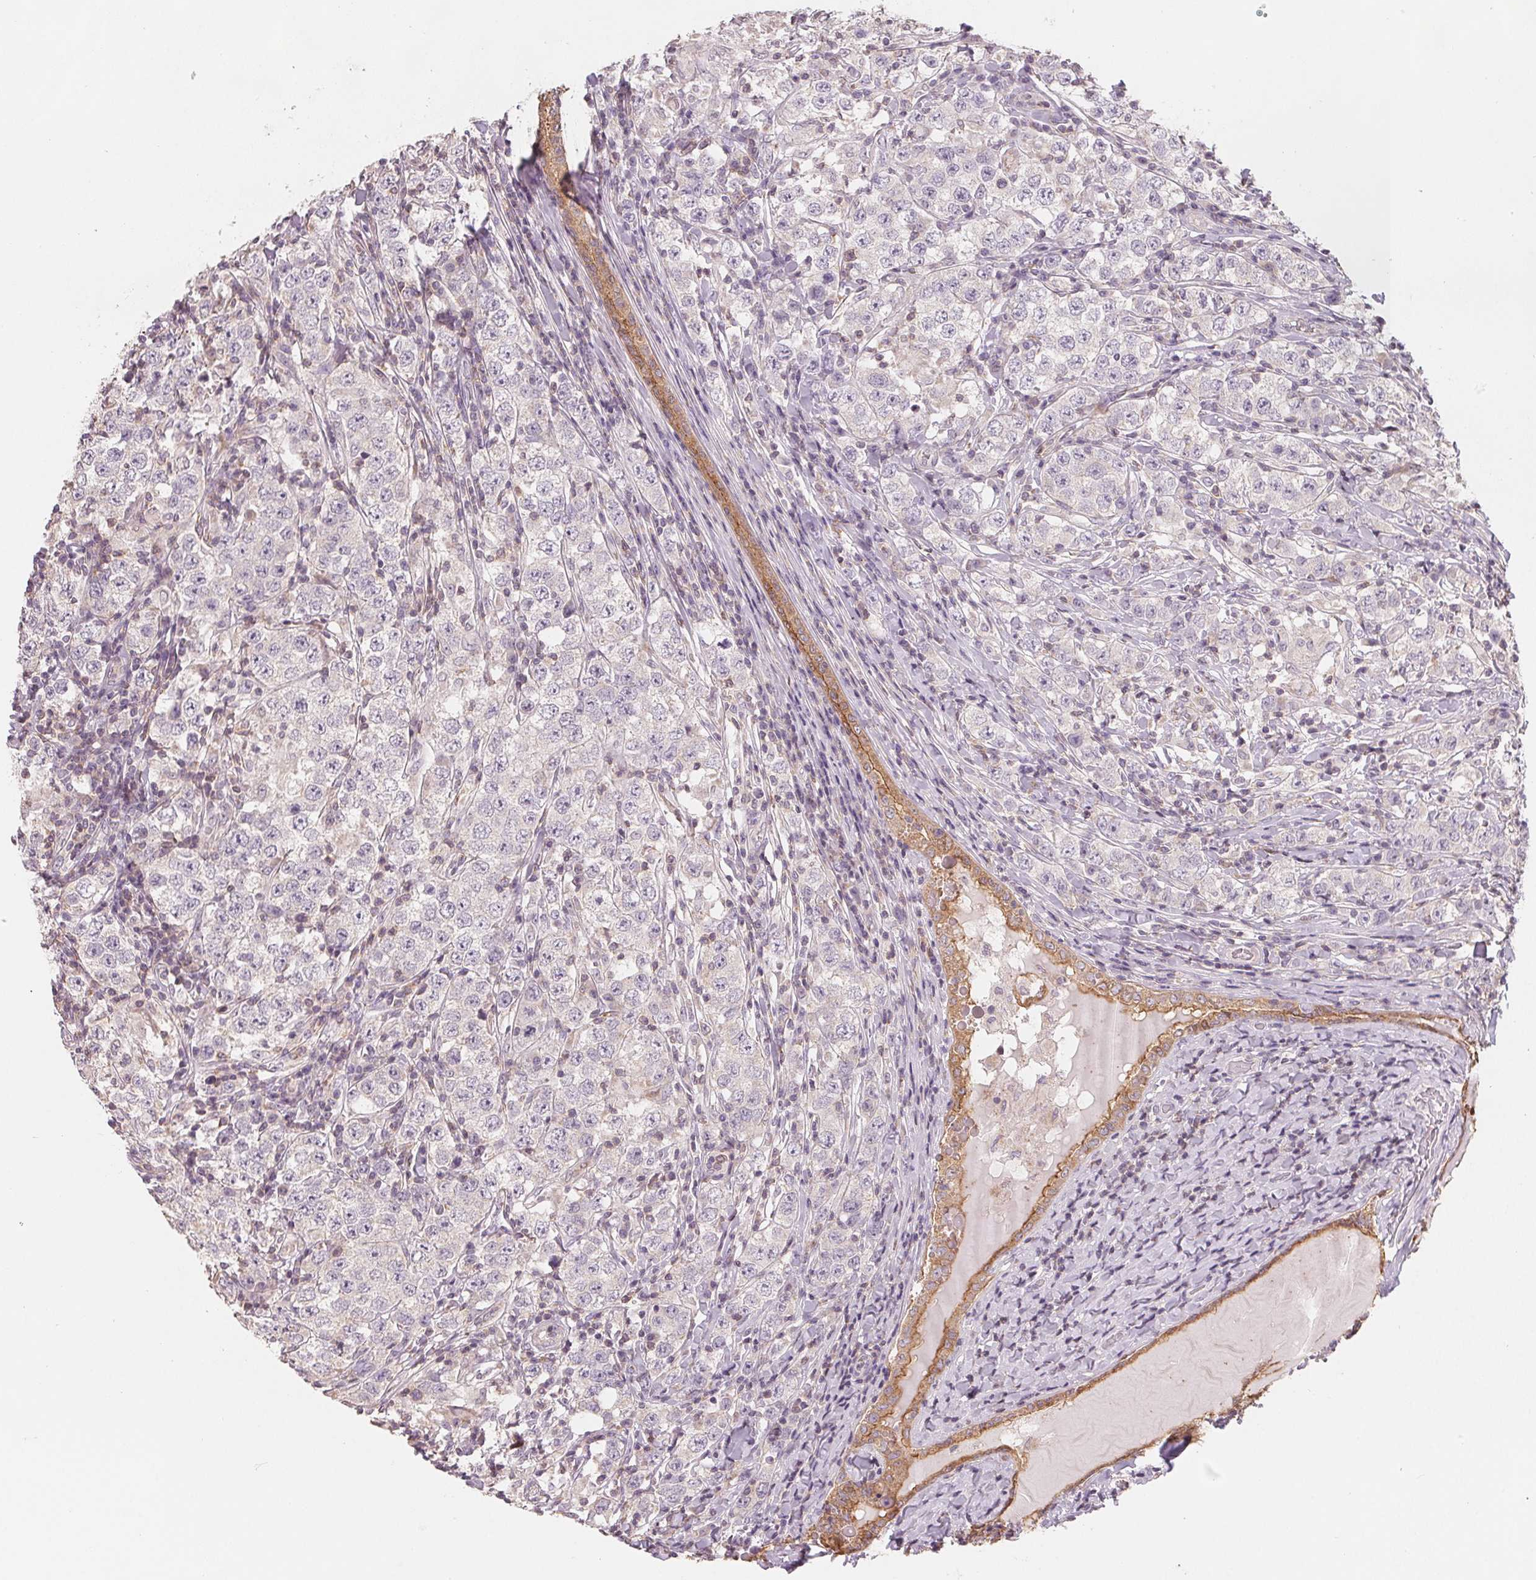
{"staining": {"intensity": "negative", "quantity": "none", "location": "none"}, "tissue": "testis cancer", "cell_type": "Tumor cells", "image_type": "cancer", "snomed": [{"axis": "morphology", "description": "Seminoma, NOS"}, {"axis": "morphology", "description": "Carcinoma, Embryonal, NOS"}, {"axis": "topography", "description": "Testis"}], "caption": "Immunohistochemistry (IHC) photomicrograph of testis cancer (seminoma) stained for a protein (brown), which shows no positivity in tumor cells.", "gene": "VTCN1", "patient": {"sex": "male", "age": 41}}